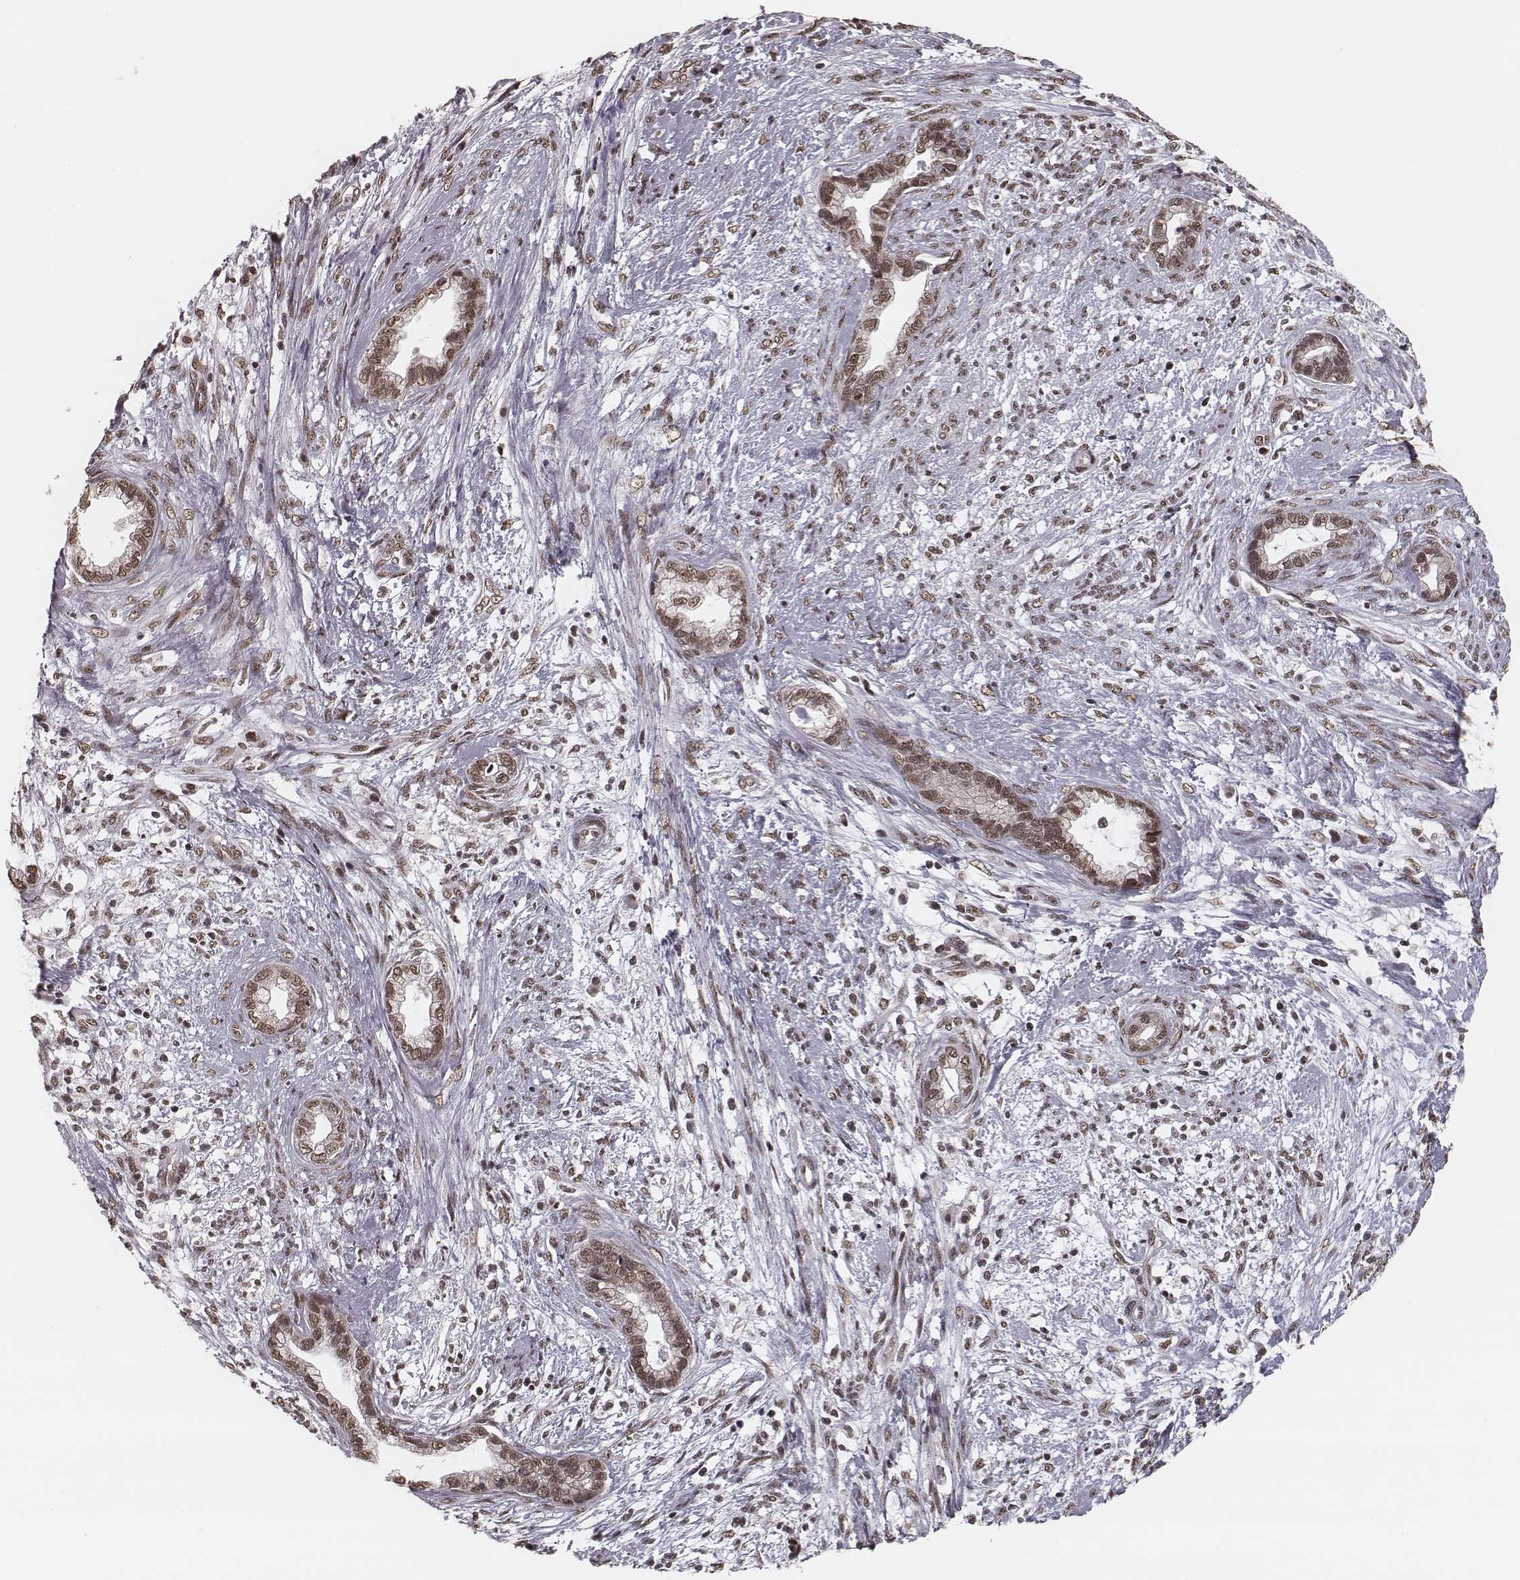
{"staining": {"intensity": "moderate", "quantity": ">75%", "location": "nuclear"}, "tissue": "cervical cancer", "cell_type": "Tumor cells", "image_type": "cancer", "snomed": [{"axis": "morphology", "description": "Adenocarcinoma, NOS"}, {"axis": "topography", "description": "Cervix"}], "caption": "Moderate nuclear expression is identified in approximately >75% of tumor cells in cervical cancer.", "gene": "HMGA2", "patient": {"sex": "female", "age": 62}}